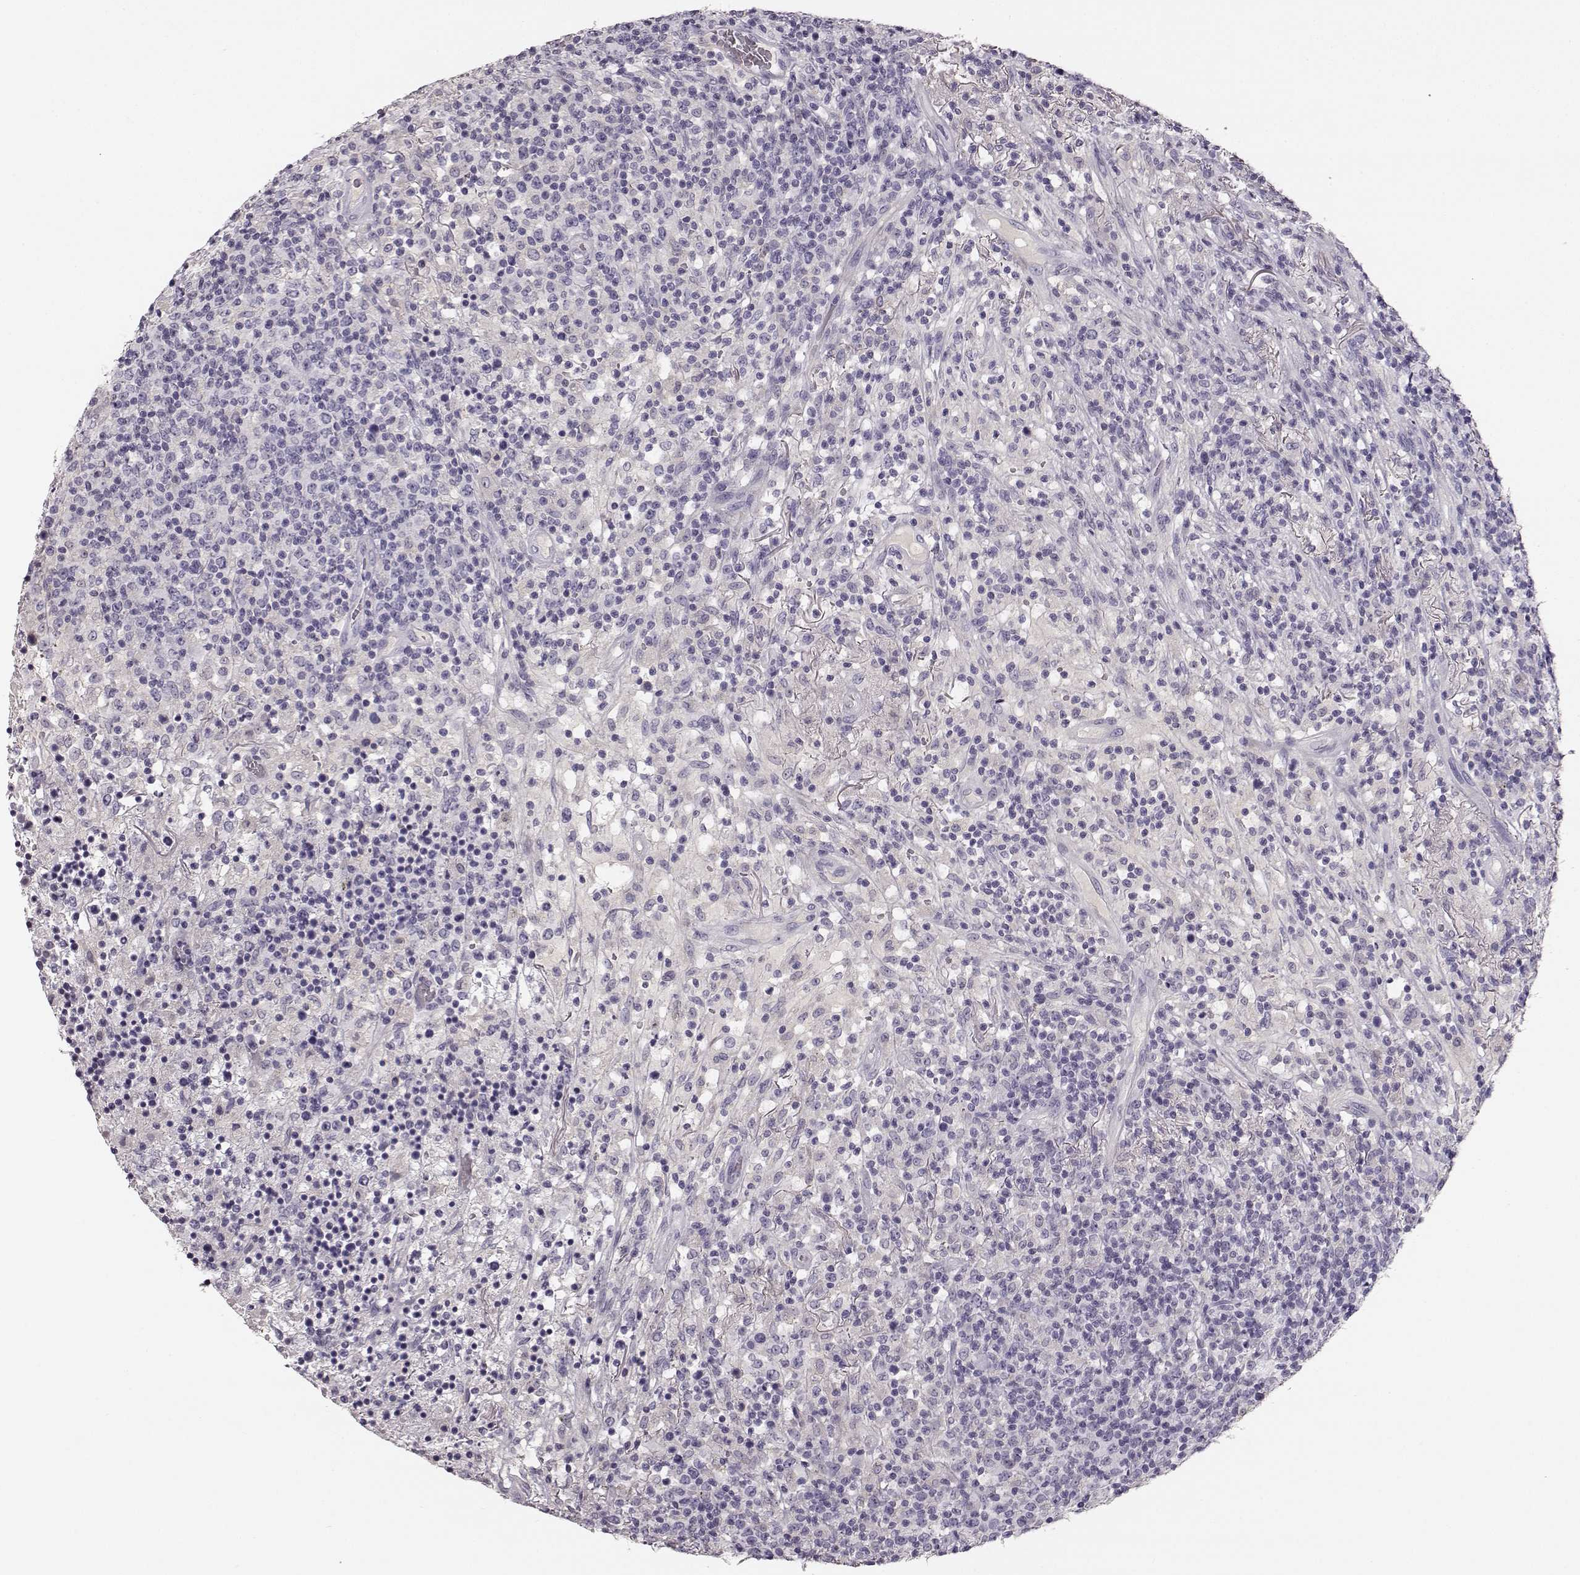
{"staining": {"intensity": "negative", "quantity": "none", "location": "none"}, "tissue": "lymphoma", "cell_type": "Tumor cells", "image_type": "cancer", "snomed": [{"axis": "morphology", "description": "Malignant lymphoma, non-Hodgkin's type, High grade"}, {"axis": "topography", "description": "Lung"}], "caption": "A high-resolution photomicrograph shows immunohistochemistry staining of malignant lymphoma, non-Hodgkin's type (high-grade), which demonstrates no significant expression in tumor cells. Brightfield microscopy of immunohistochemistry (IHC) stained with DAB (brown) and hematoxylin (blue), captured at high magnification.", "gene": "KIAA0319", "patient": {"sex": "male", "age": 79}}